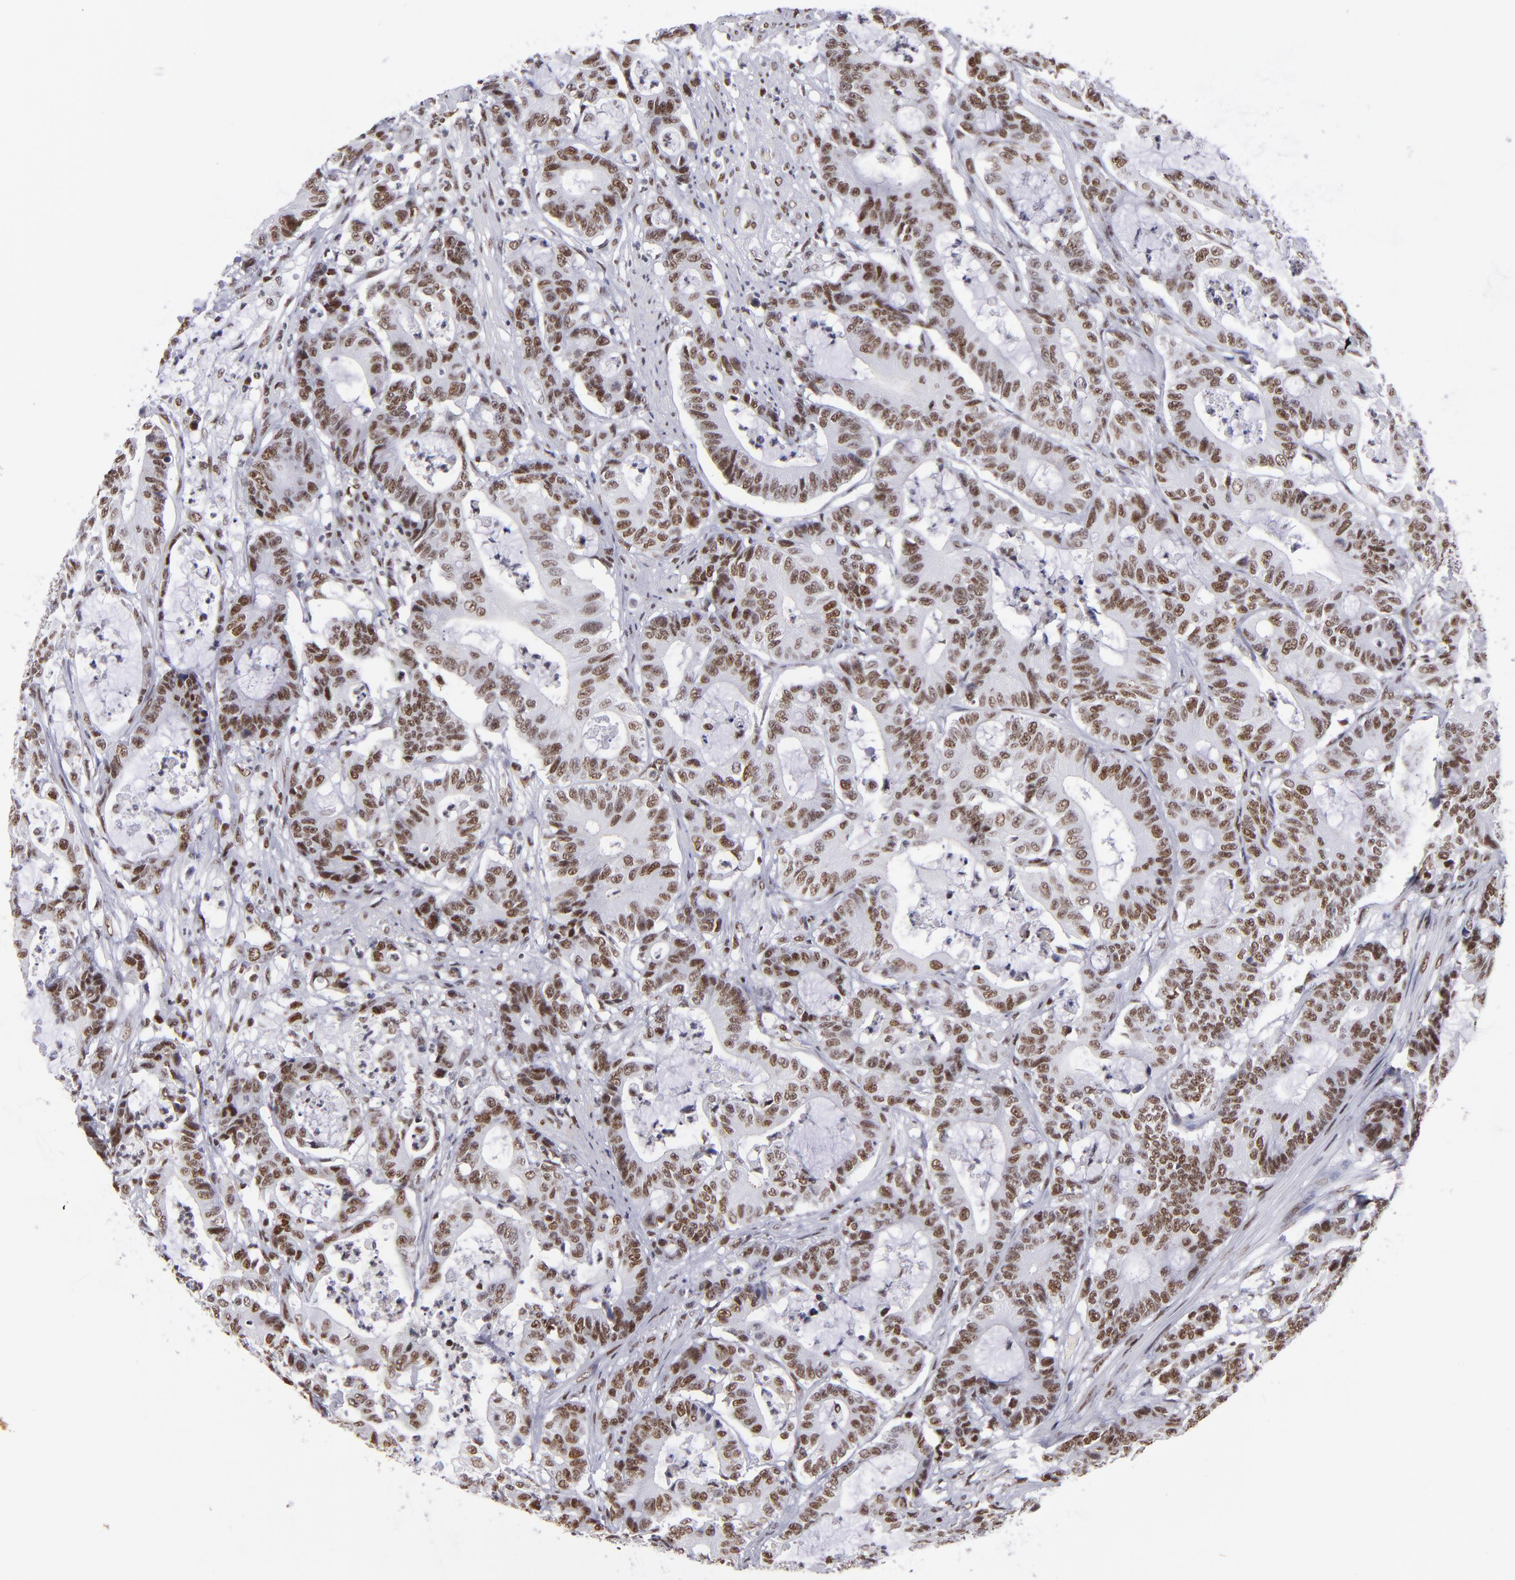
{"staining": {"intensity": "strong", "quantity": ">75%", "location": "nuclear"}, "tissue": "colorectal cancer", "cell_type": "Tumor cells", "image_type": "cancer", "snomed": [{"axis": "morphology", "description": "Adenocarcinoma, NOS"}, {"axis": "topography", "description": "Colon"}], "caption": "There is high levels of strong nuclear expression in tumor cells of colorectal adenocarcinoma, as demonstrated by immunohistochemical staining (brown color).", "gene": "TERF2", "patient": {"sex": "female", "age": 84}}